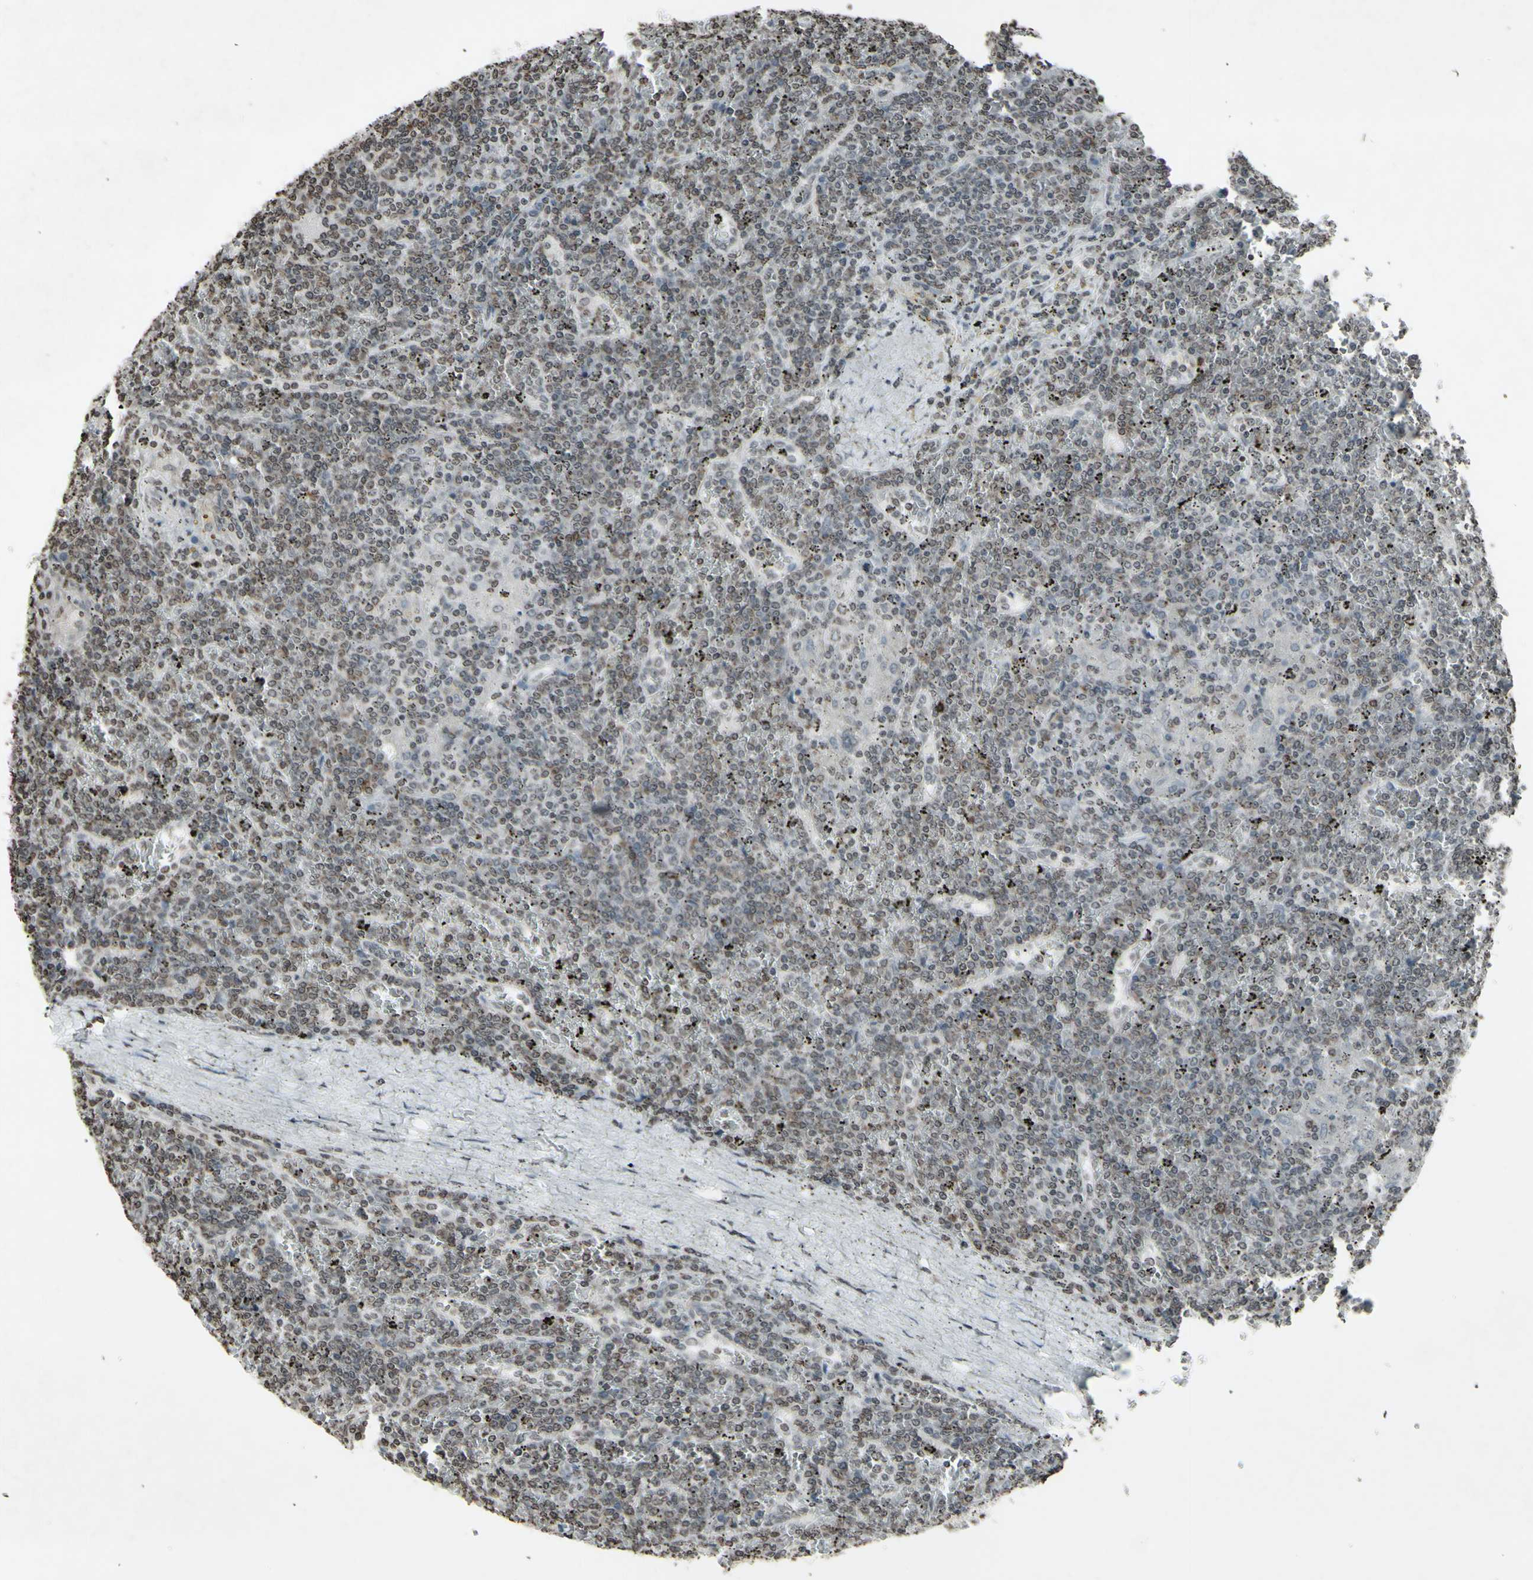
{"staining": {"intensity": "weak", "quantity": "25%-75%", "location": "cytoplasmic/membranous"}, "tissue": "lymphoma", "cell_type": "Tumor cells", "image_type": "cancer", "snomed": [{"axis": "morphology", "description": "Malignant lymphoma, non-Hodgkin's type, Low grade"}, {"axis": "topography", "description": "Spleen"}], "caption": "A high-resolution photomicrograph shows immunohistochemistry staining of lymphoma, which shows weak cytoplasmic/membranous expression in approximately 25%-75% of tumor cells. The staining was performed using DAB, with brown indicating positive protein expression. Nuclei are stained blue with hematoxylin.", "gene": "CD79B", "patient": {"sex": "female", "age": 19}}